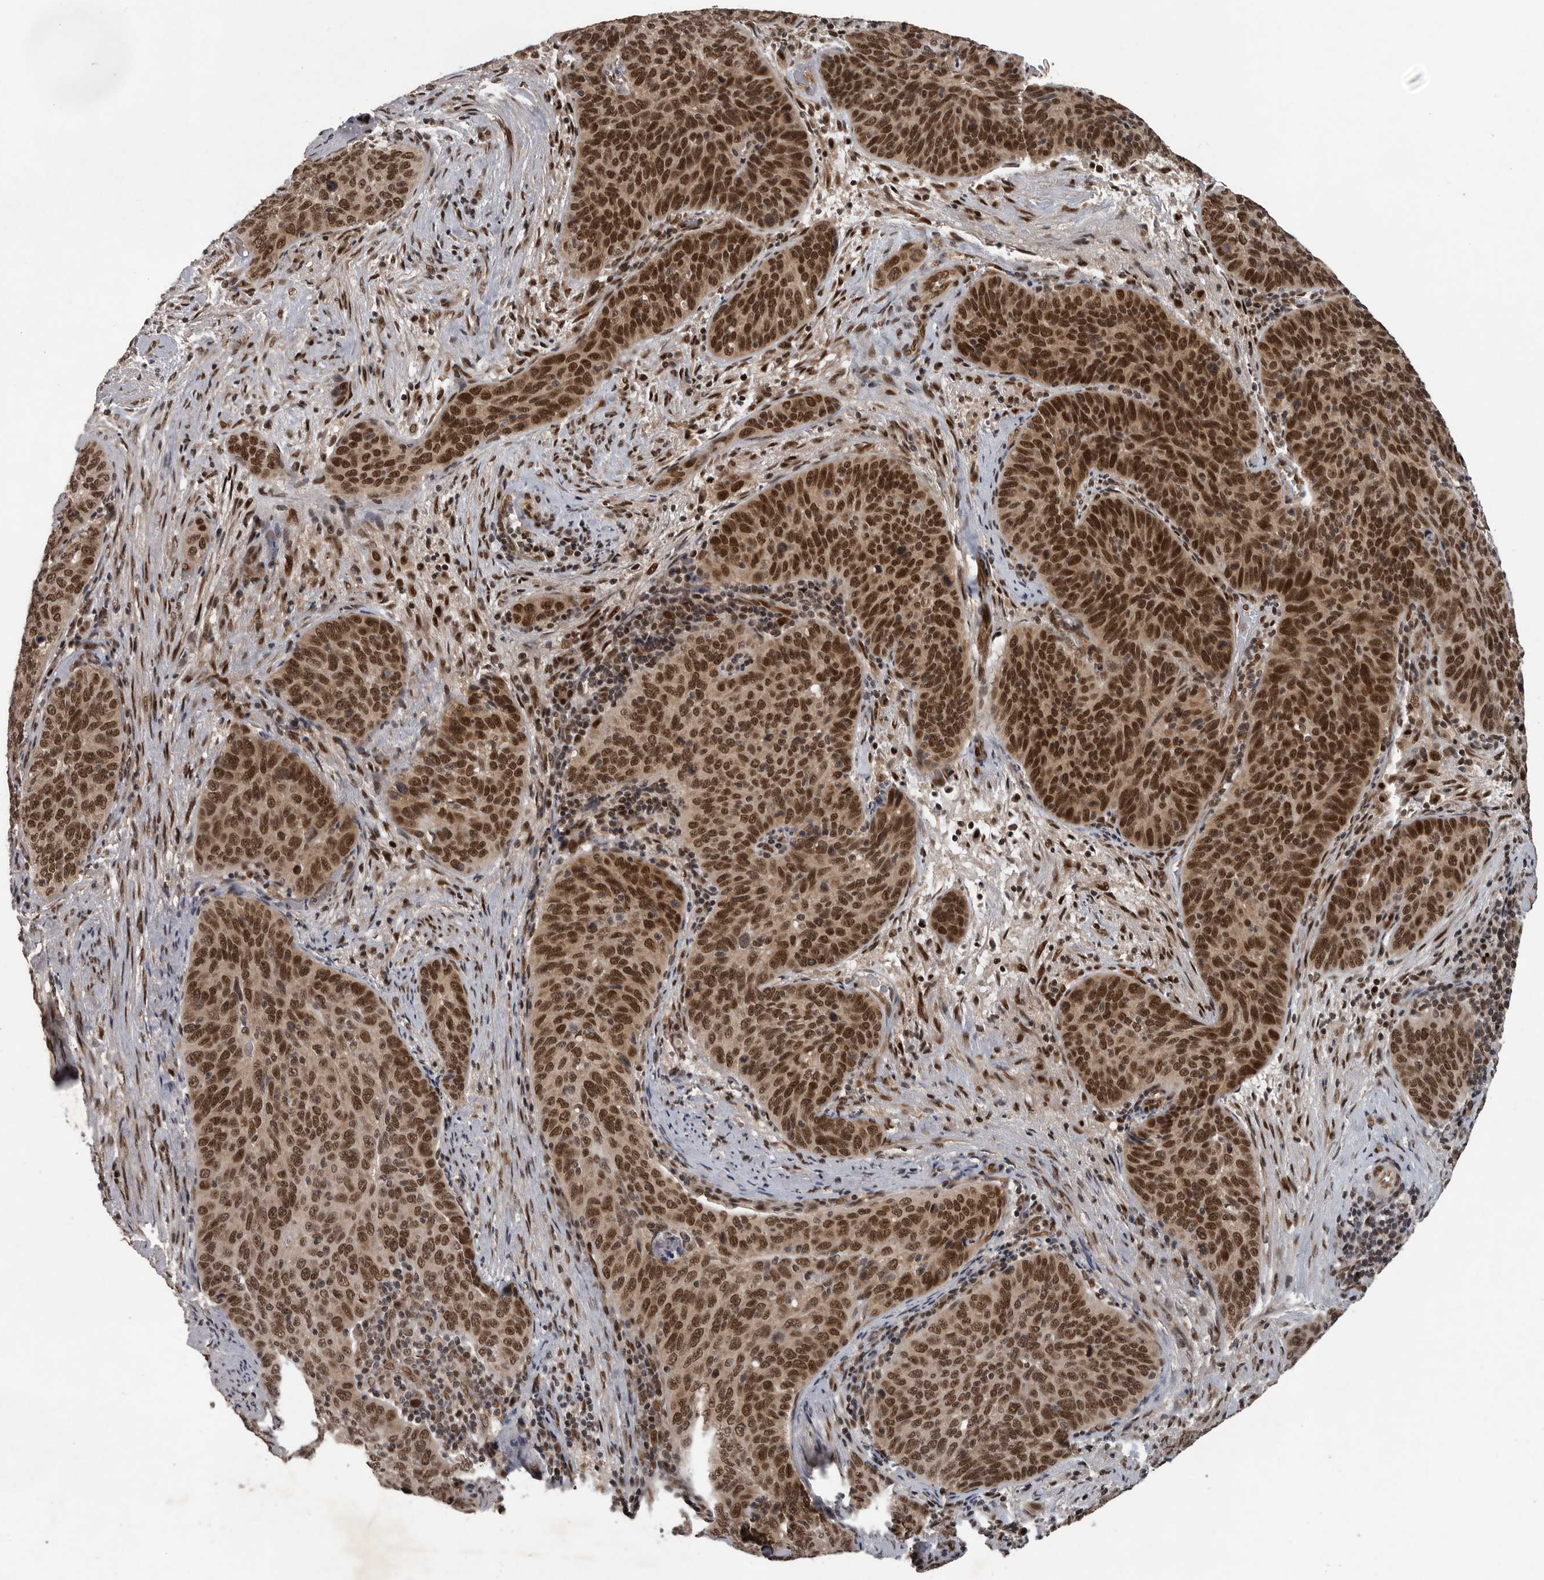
{"staining": {"intensity": "strong", "quantity": ">75%", "location": "nuclear"}, "tissue": "cervical cancer", "cell_type": "Tumor cells", "image_type": "cancer", "snomed": [{"axis": "morphology", "description": "Squamous cell carcinoma, NOS"}, {"axis": "topography", "description": "Cervix"}], "caption": "Immunohistochemistry histopathology image of neoplastic tissue: cervical squamous cell carcinoma stained using IHC demonstrates high levels of strong protein expression localized specifically in the nuclear of tumor cells, appearing as a nuclear brown color.", "gene": "CDC27", "patient": {"sex": "female", "age": 60}}